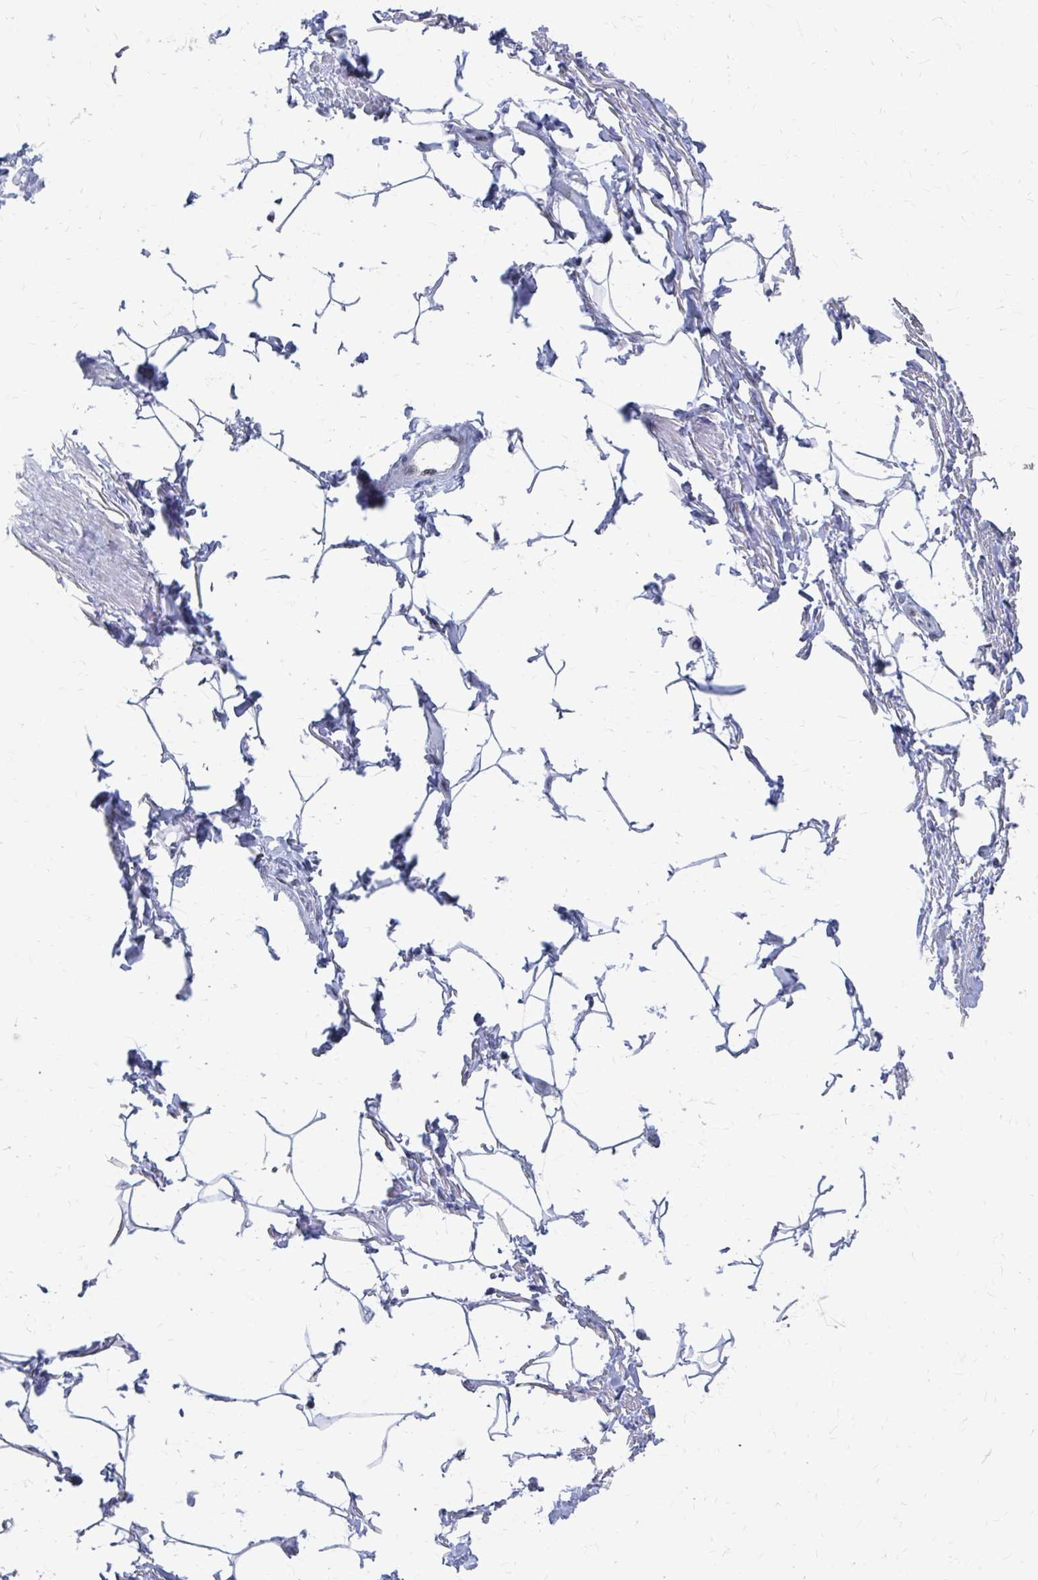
{"staining": {"intensity": "negative", "quantity": "none", "location": "none"}, "tissue": "adipose tissue", "cell_type": "Adipocytes", "image_type": "normal", "snomed": [{"axis": "morphology", "description": "Normal tissue, NOS"}, {"axis": "topography", "description": "Peripheral nerve tissue"}], "caption": "Immunohistochemical staining of normal adipose tissue demonstrates no significant expression in adipocytes. (DAB (3,3'-diaminobenzidine) immunohistochemistry visualized using brightfield microscopy, high magnification).", "gene": "CDIN1", "patient": {"sex": "male", "age": 51}}